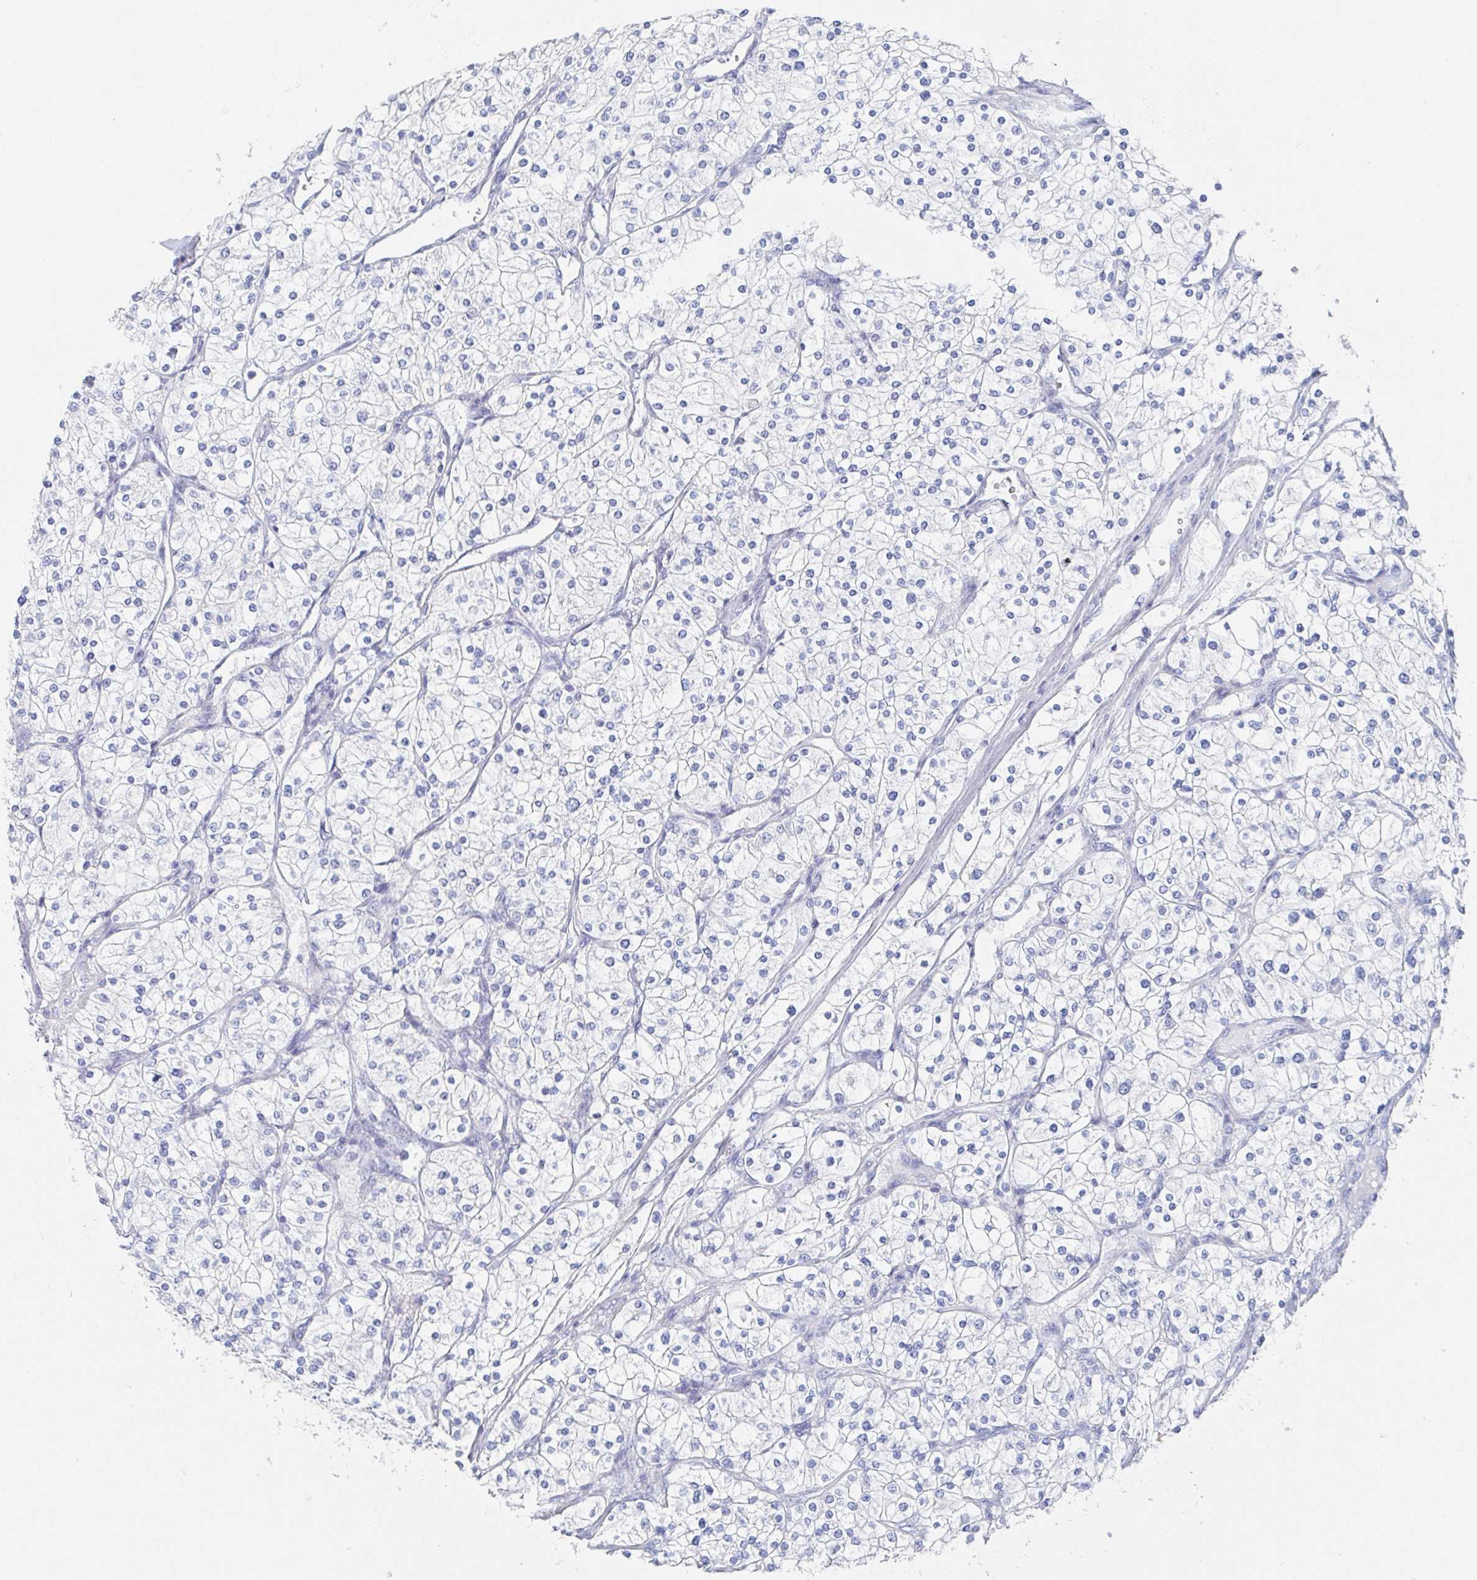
{"staining": {"intensity": "negative", "quantity": "none", "location": "none"}, "tissue": "renal cancer", "cell_type": "Tumor cells", "image_type": "cancer", "snomed": [{"axis": "morphology", "description": "Adenocarcinoma, NOS"}, {"axis": "topography", "description": "Kidney"}], "caption": "Immunohistochemistry (IHC) histopathology image of adenocarcinoma (renal) stained for a protein (brown), which displays no positivity in tumor cells.", "gene": "PACSIN1", "patient": {"sex": "male", "age": 80}}